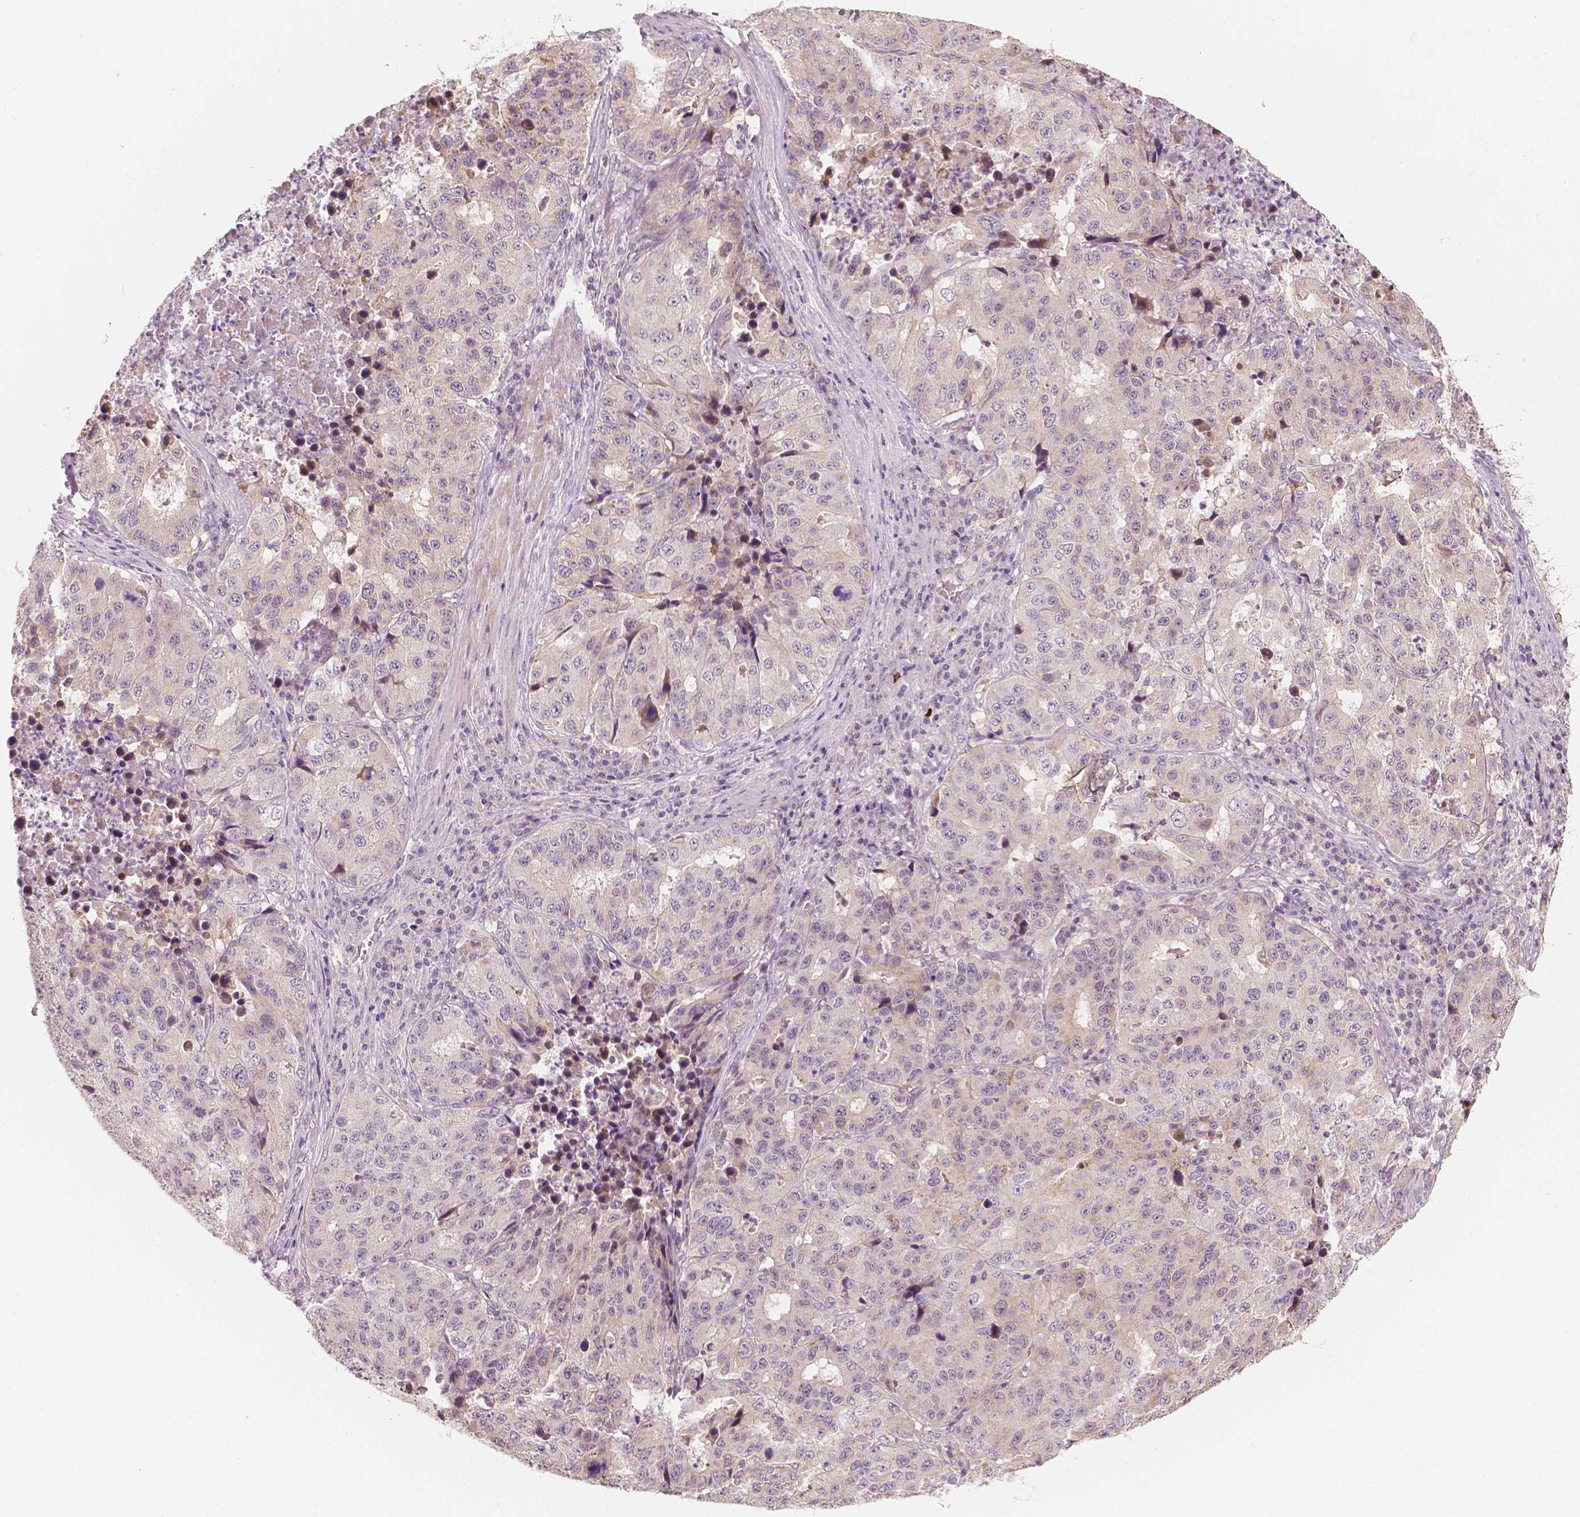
{"staining": {"intensity": "negative", "quantity": "none", "location": "none"}, "tissue": "stomach cancer", "cell_type": "Tumor cells", "image_type": "cancer", "snomed": [{"axis": "morphology", "description": "Adenocarcinoma, NOS"}, {"axis": "topography", "description": "Stomach"}], "caption": "Immunohistochemical staining of human stomach cancer (adenocarcinoma) displays no significant expression in tumor cells.", "gene": "SHPK", "patient": {"sex": "male", "age": 71}}